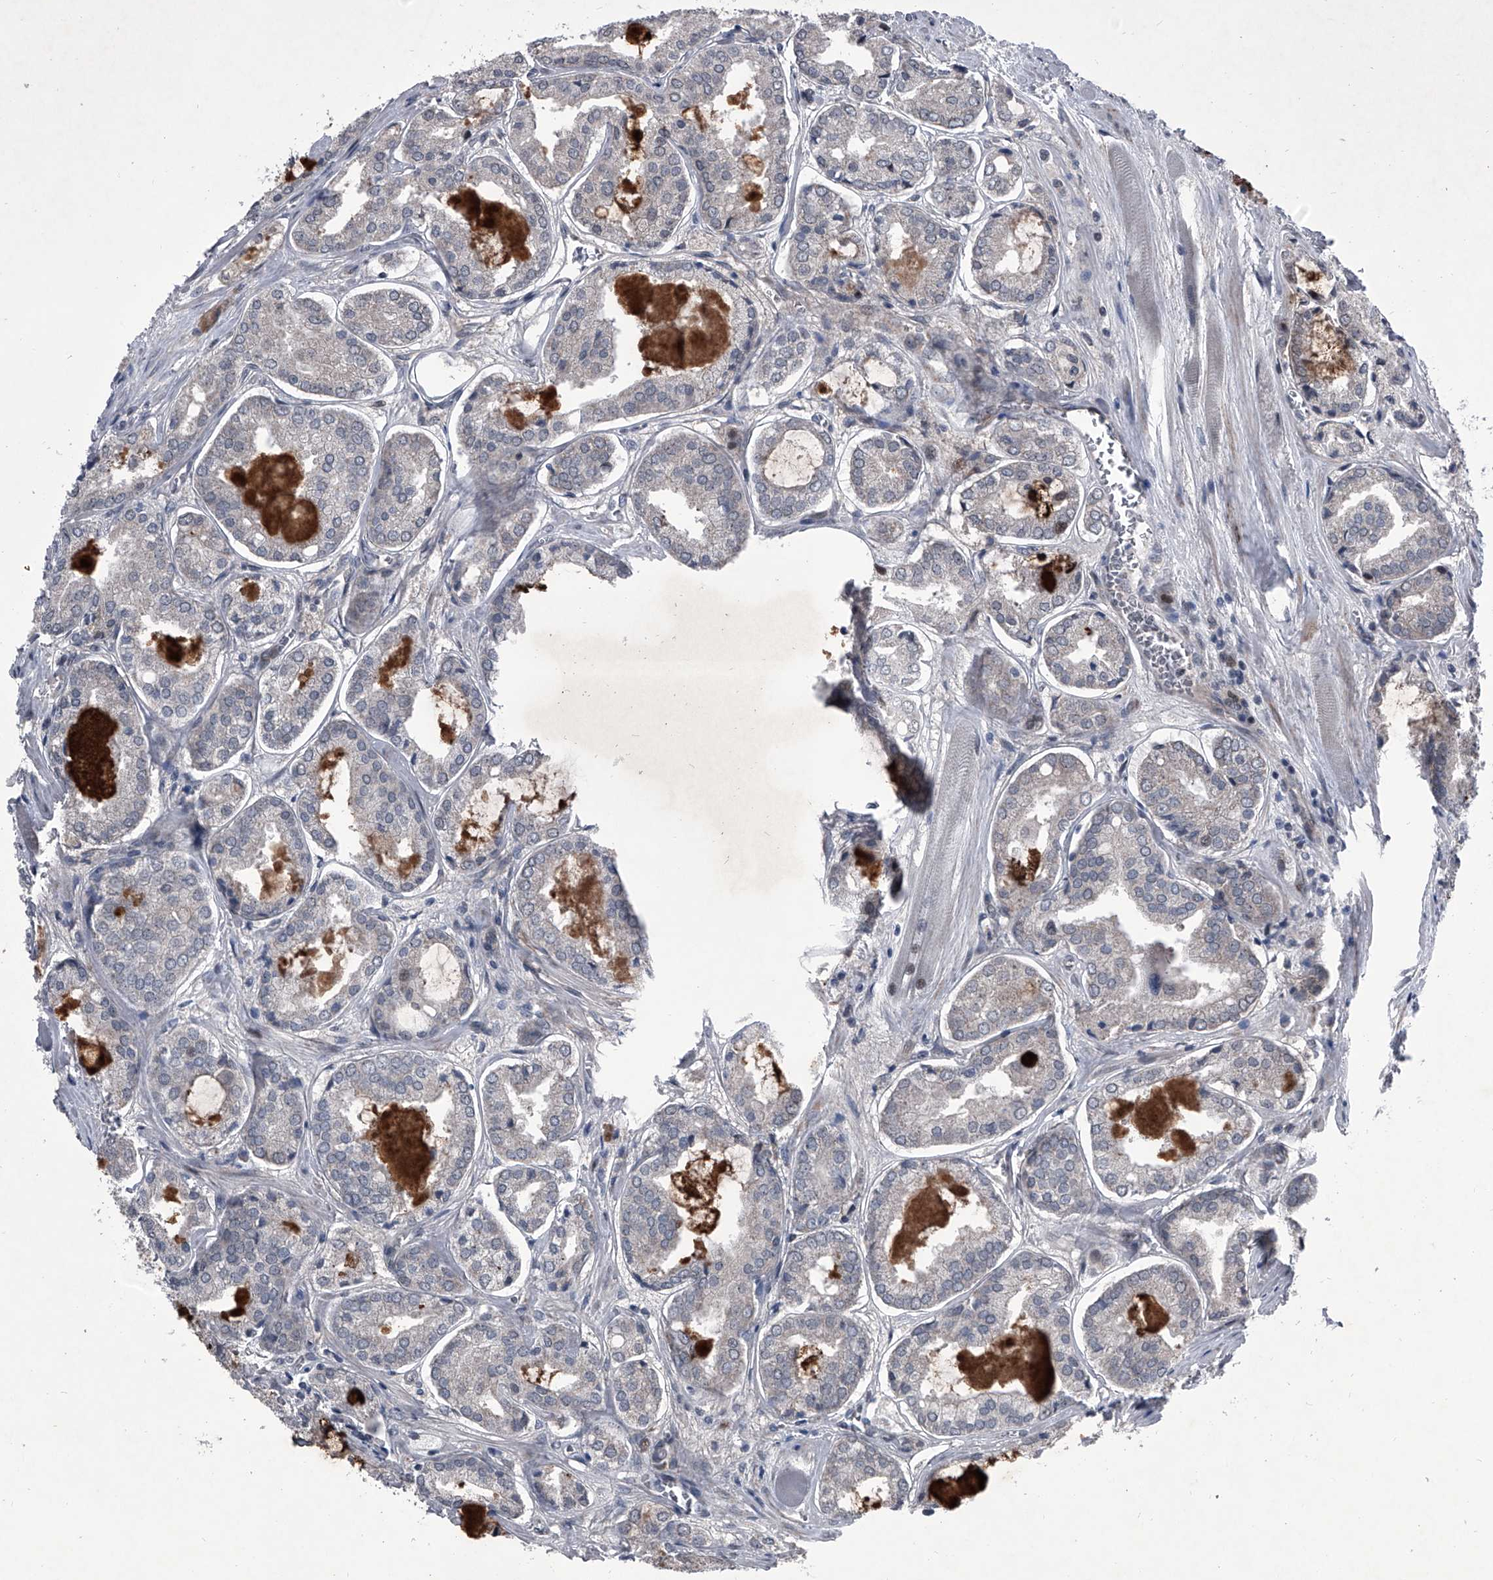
{"staining": {"intensity": "negative", "quantity": "none", "location": "none"}, "tissue": "prostate cancer", "cell_type": "Tumor cells", "image_type": "cancer", "snomed": [{"axis": "morphology", "description": "Adenocarcinoma, Low grade"}, {"axis": "topography", "description": "Prostate"}], "caption": "Prostate low-grade adenocarcinoma was stained to show a protein in brown. There is no significant staining in tumor cells. (Stains: DAB immunohistochemistry with hematoxylin counter stain, Microscopy: brightfield microscopy at high magnification).", "gene": "ELK4", "patient": {"sex": "male", "age": 67}}